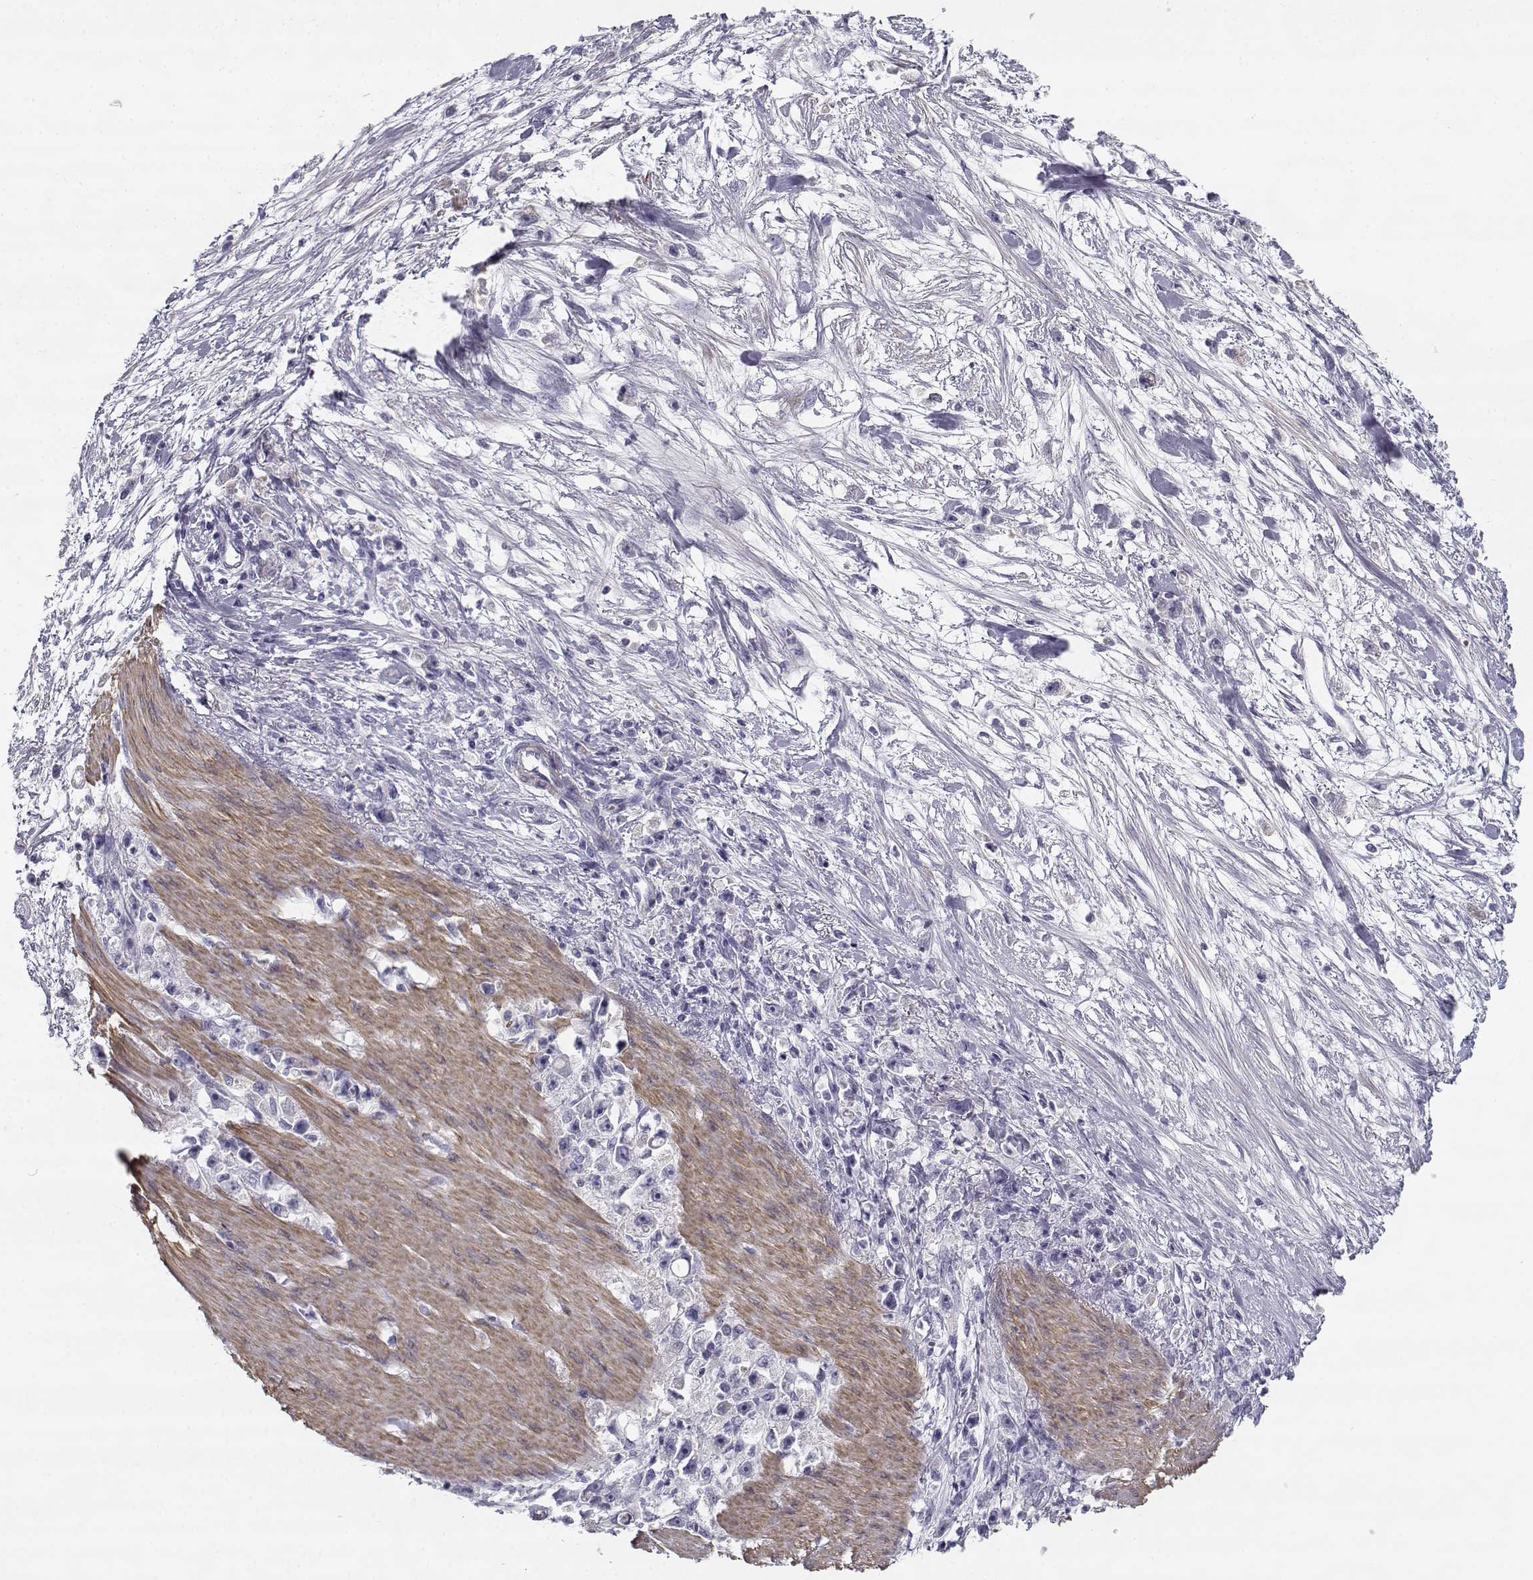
{"staining": {"intensity": "negative", "quantity": "none", "location": "none"}, "tissue": "stomach cancer", "cell_type": "Tumor cells", "image_type": "cancer", "snomed": [{"axis": "morphology", "description": "Adenocarcinoma, NOS"}, {"axis": "topography", "description": "Stomach"}], "caption": "There is no significant expression in tumor cells of stomach cancer (adenocarcinoma). (Brightfield microscopy of DAB (3,3'-diaminobenzidine) immunohistochemistry (IHC) at high magnification).", "gene": "CREB3L3", "patient": {"sex": "female", "age": 59}}